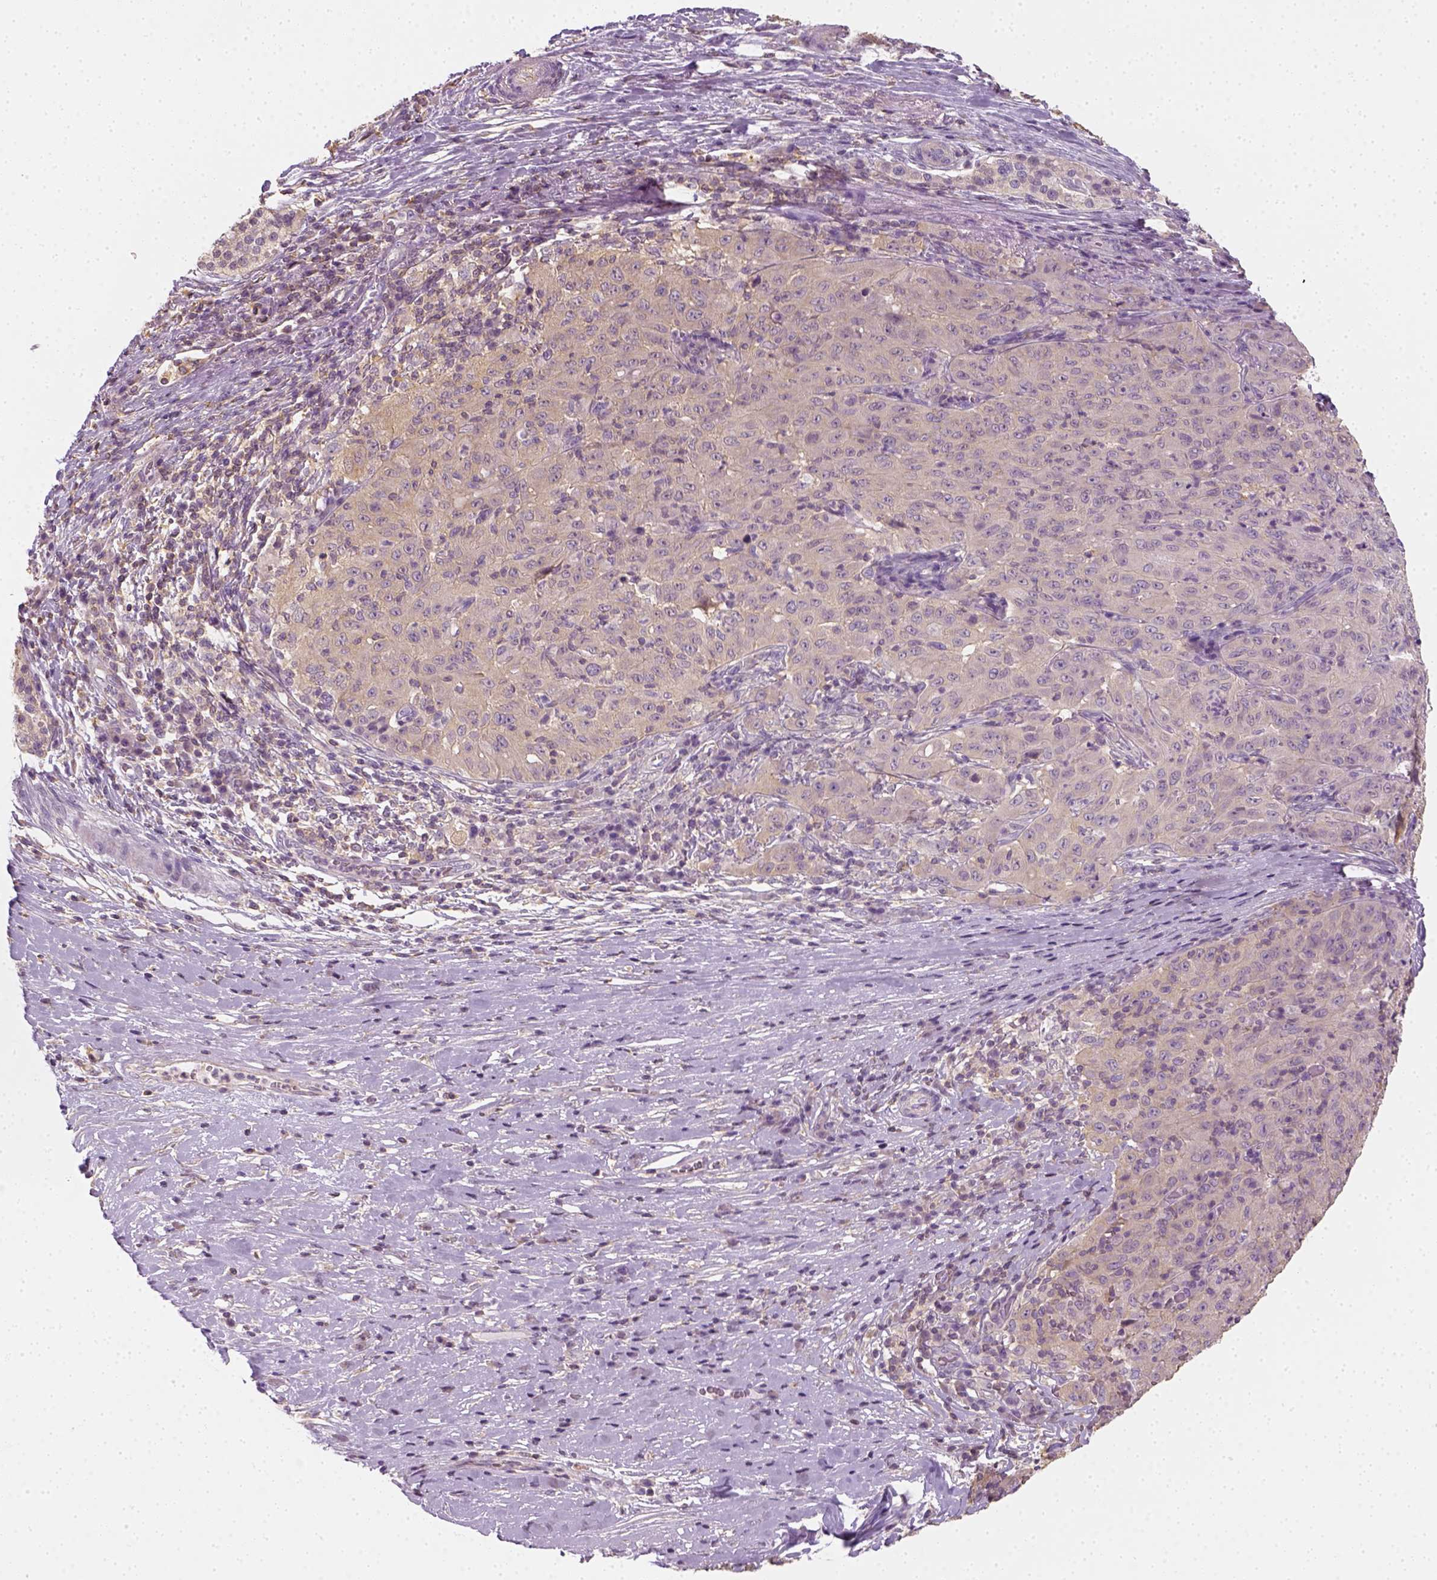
{"staining": {"intensity": "weak", "quantity": "<25%", "location": "cytoplasmic/membranous"}, "tissue": "pancreatic cancer", "cell_type": "Tumor cells", "image_type": "cancer", "snomed": [{"axis": "morphology", "description": "Adenocarcinoma, NOS"}, {"axis": "topography", "description": "Pancreas"}], "caption": "A photomicrograph of adenocarcinoma (pancreatic) stained for a protein demonstrates no brown staining in tumor cells. Brightfield microscopy of immunohistochemistry (IHC) stained with DAB (3,3'-diaminobenzidine) (brown) and hematoxylin (blue), captured at high magnification.", "gene": "EPHB1", "patient": {"sex": "male", "age": 63}}